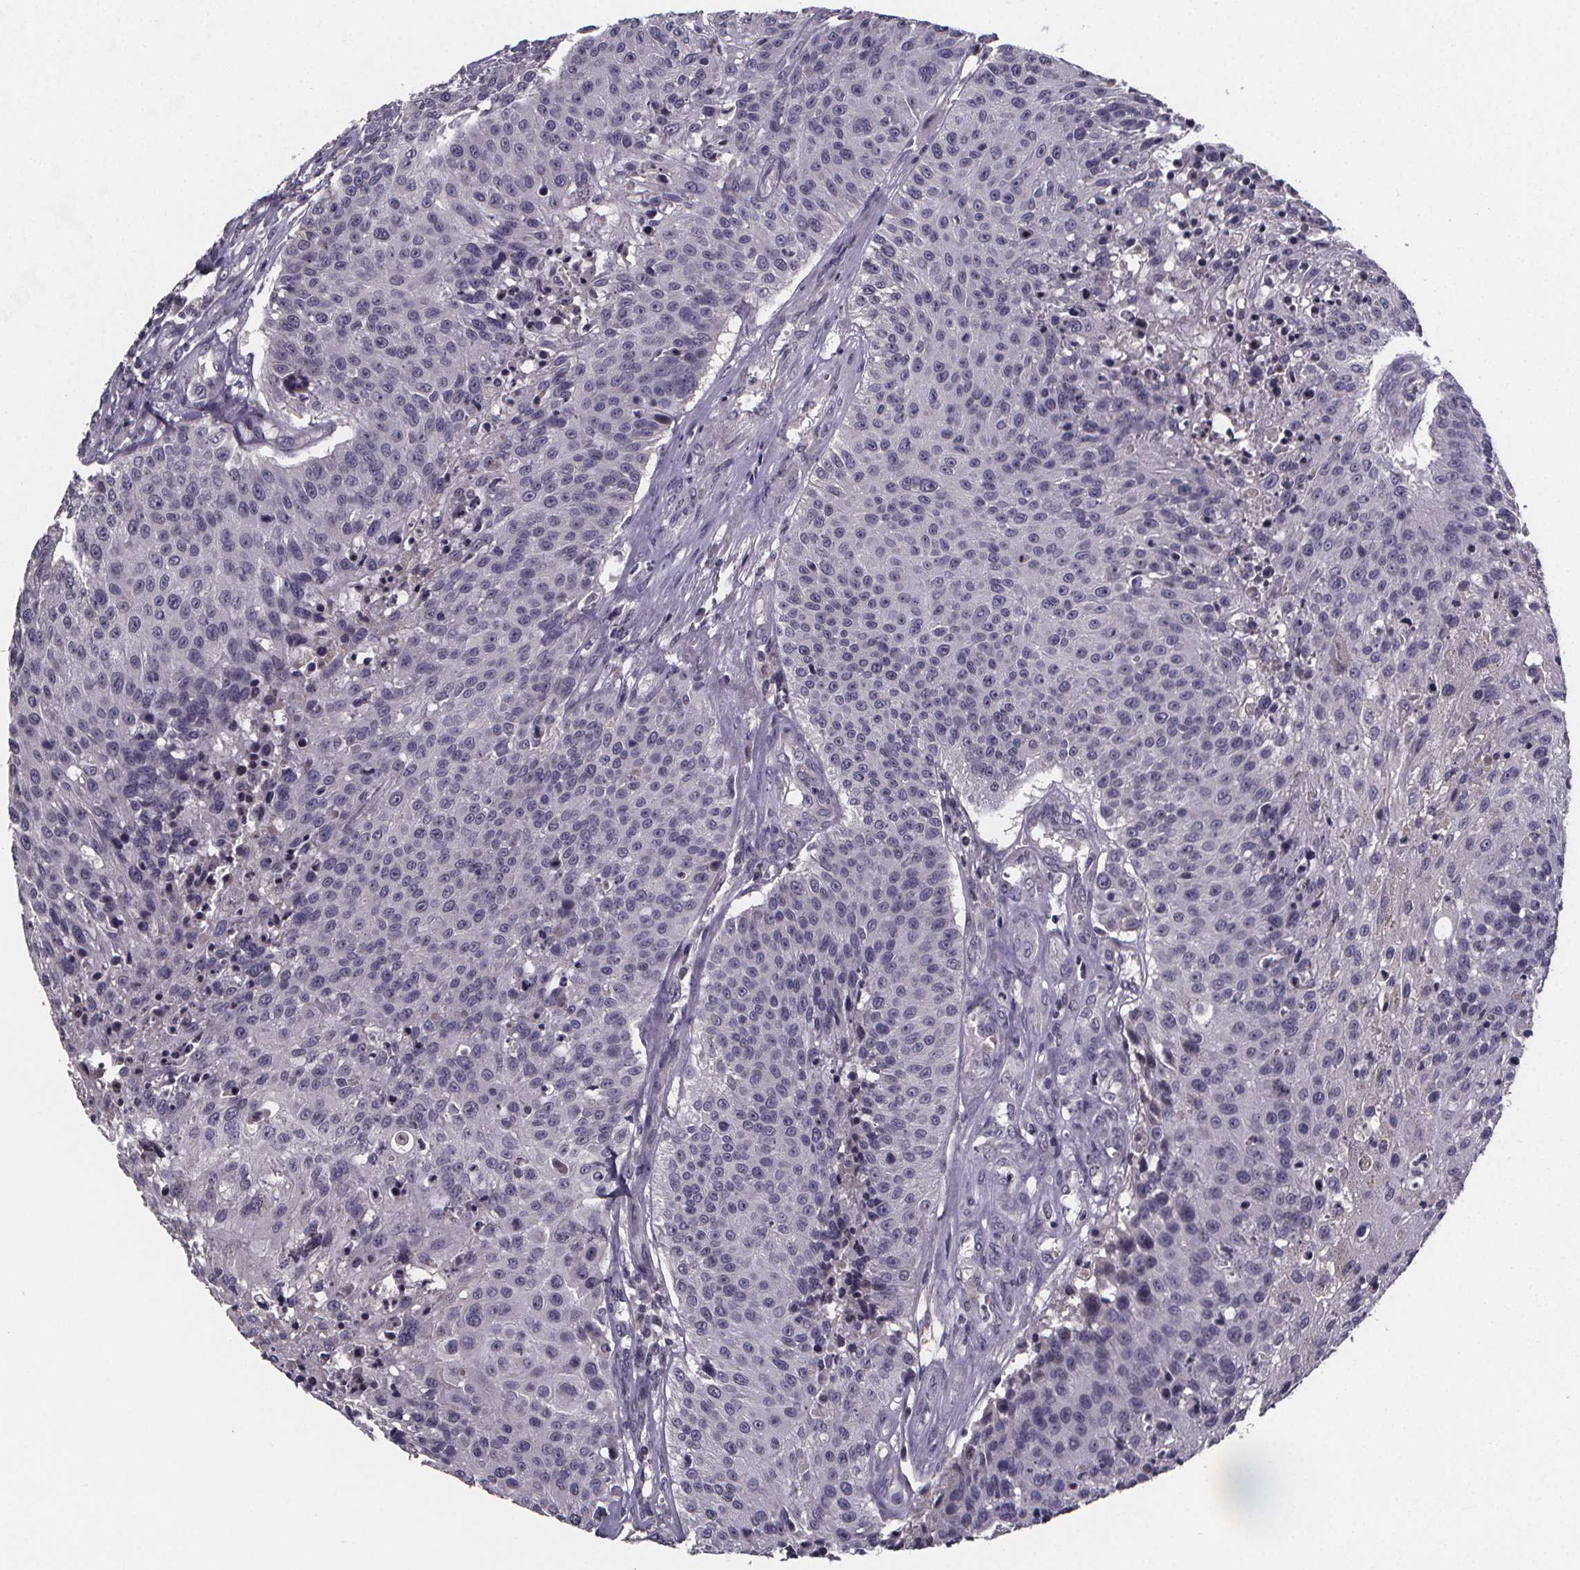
{"staining": {"intensity": "negative", "quantity": "none", "location": "none"}, "tissue": "urothelial cancer", "cell_type": "Tumor cells", "image_type": "cancer", "snomed": [{"axis": "morphology", "description": "Urothelial carcinoma, NOS"}, {"axis": "topography", "description": "Urinary bladder"}], "caption": "Immunohistochemistry (IHC) of urothelial cancer reveals no staining in tumor cells. (Brightfield microscopy of DAB (3,3'-diaminobenzidine) immunohistochemistry (IHC) at high magnification).", "gene": "AGT", "patient": {"sex": "male", "age": 55}}